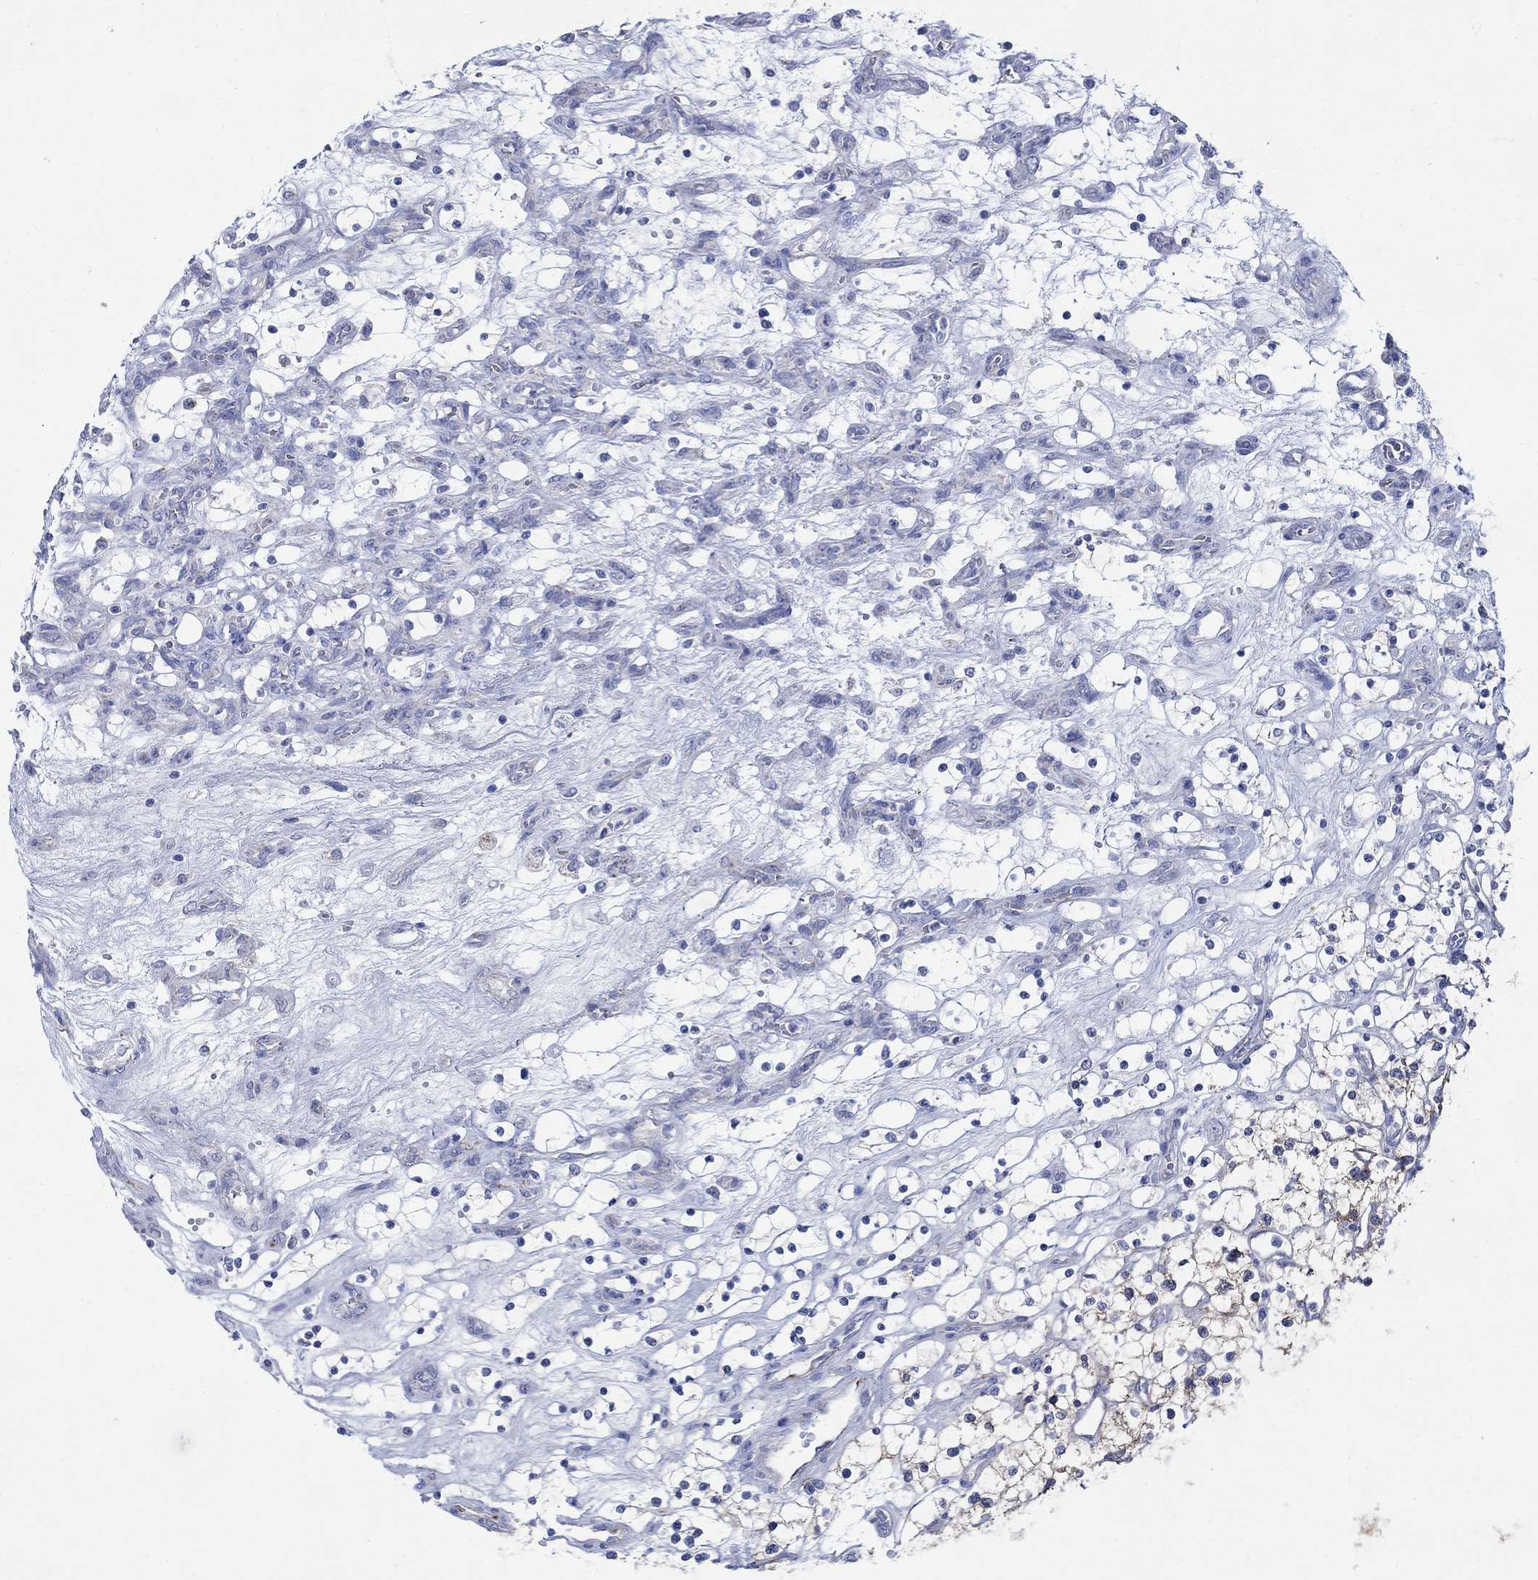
{"staining": {"intensity": "weak", "quantity": "25%-75%", "location": "cytoplasmic/membranous"}, "tissue": "renal cancer", "cell_type": "Tumor cells", "image_type": "cancer", "snomed": [{"axis": "morphology", "description": "Adenocarcinoma, NOS"}, {"axis": "topography", "description": "Kidney"}], "caption": "Renal adenocarcinoma stained for a protein displays weak cytoplasmic/membranous positivity in tumor cells. The staining was performed using DAB (3,3'-diaminobenzidine) to visualize the protein expression in brown, while the nuclei were stained in blue with hematoxylin (Magnification: 20x).", "gene": "ZDHHC14", "patient": {"sex": "female", "age": 69}}